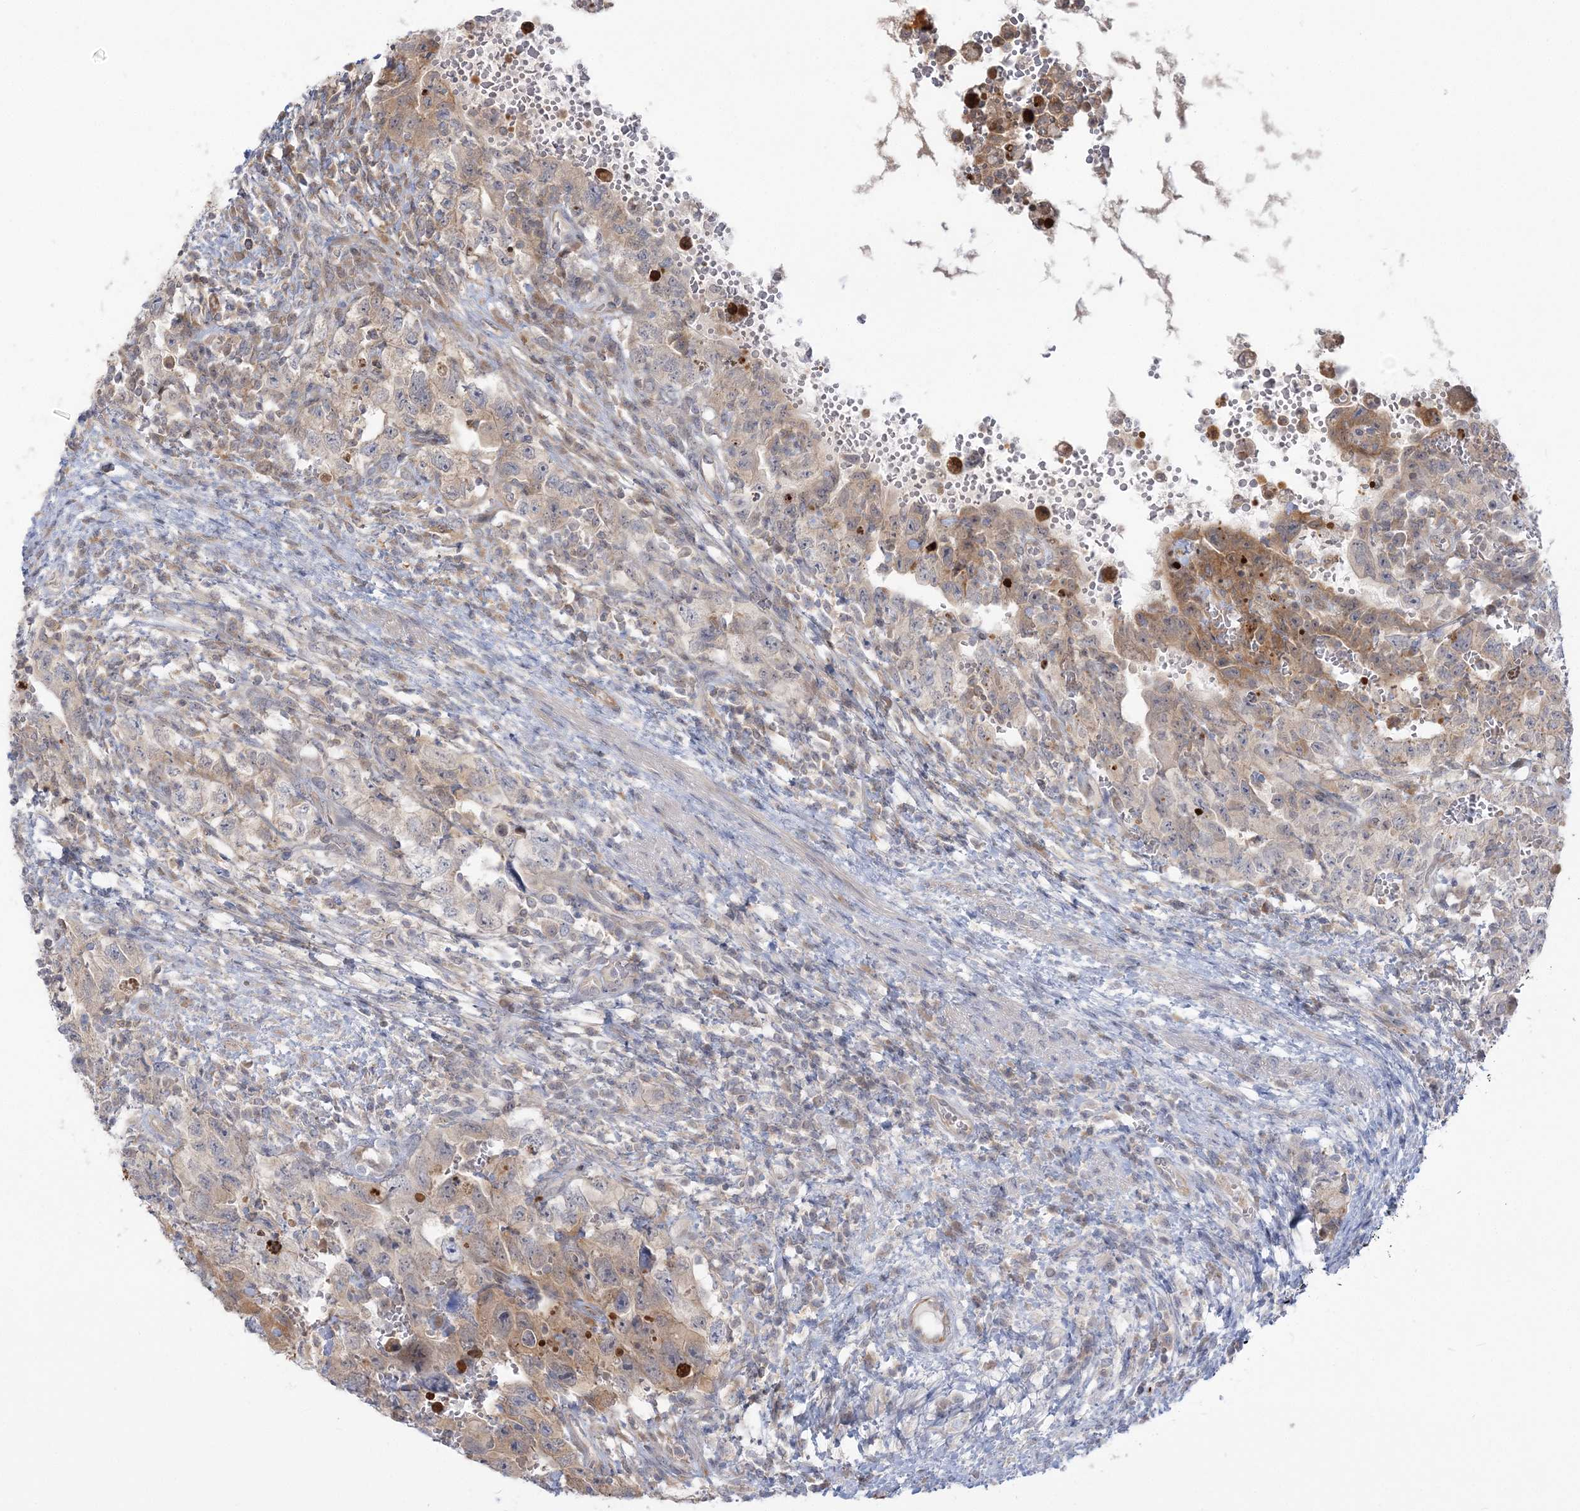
{"staining": {"intensity": "moderate", "quantity": "<25%", "location": "cytoplasmic/membranous"}, "tissue": "testis cancer", "cell_type": "Tumor cells", "image_type": "cancer", "snomed": [{"axis": "morphology", "description": "Carcinoma, Embryonal, NOS"}, {"axis": "topography", "description": "Testis"}], "caption": "Embryonal carcinoma (testis) stained for a protein (brown) displays moderate cytoplasmic/membranous positive staining in approximately <25% of tumor cells.", "gene": "THADA", "patient": {"sex": "male", "age": 26}}